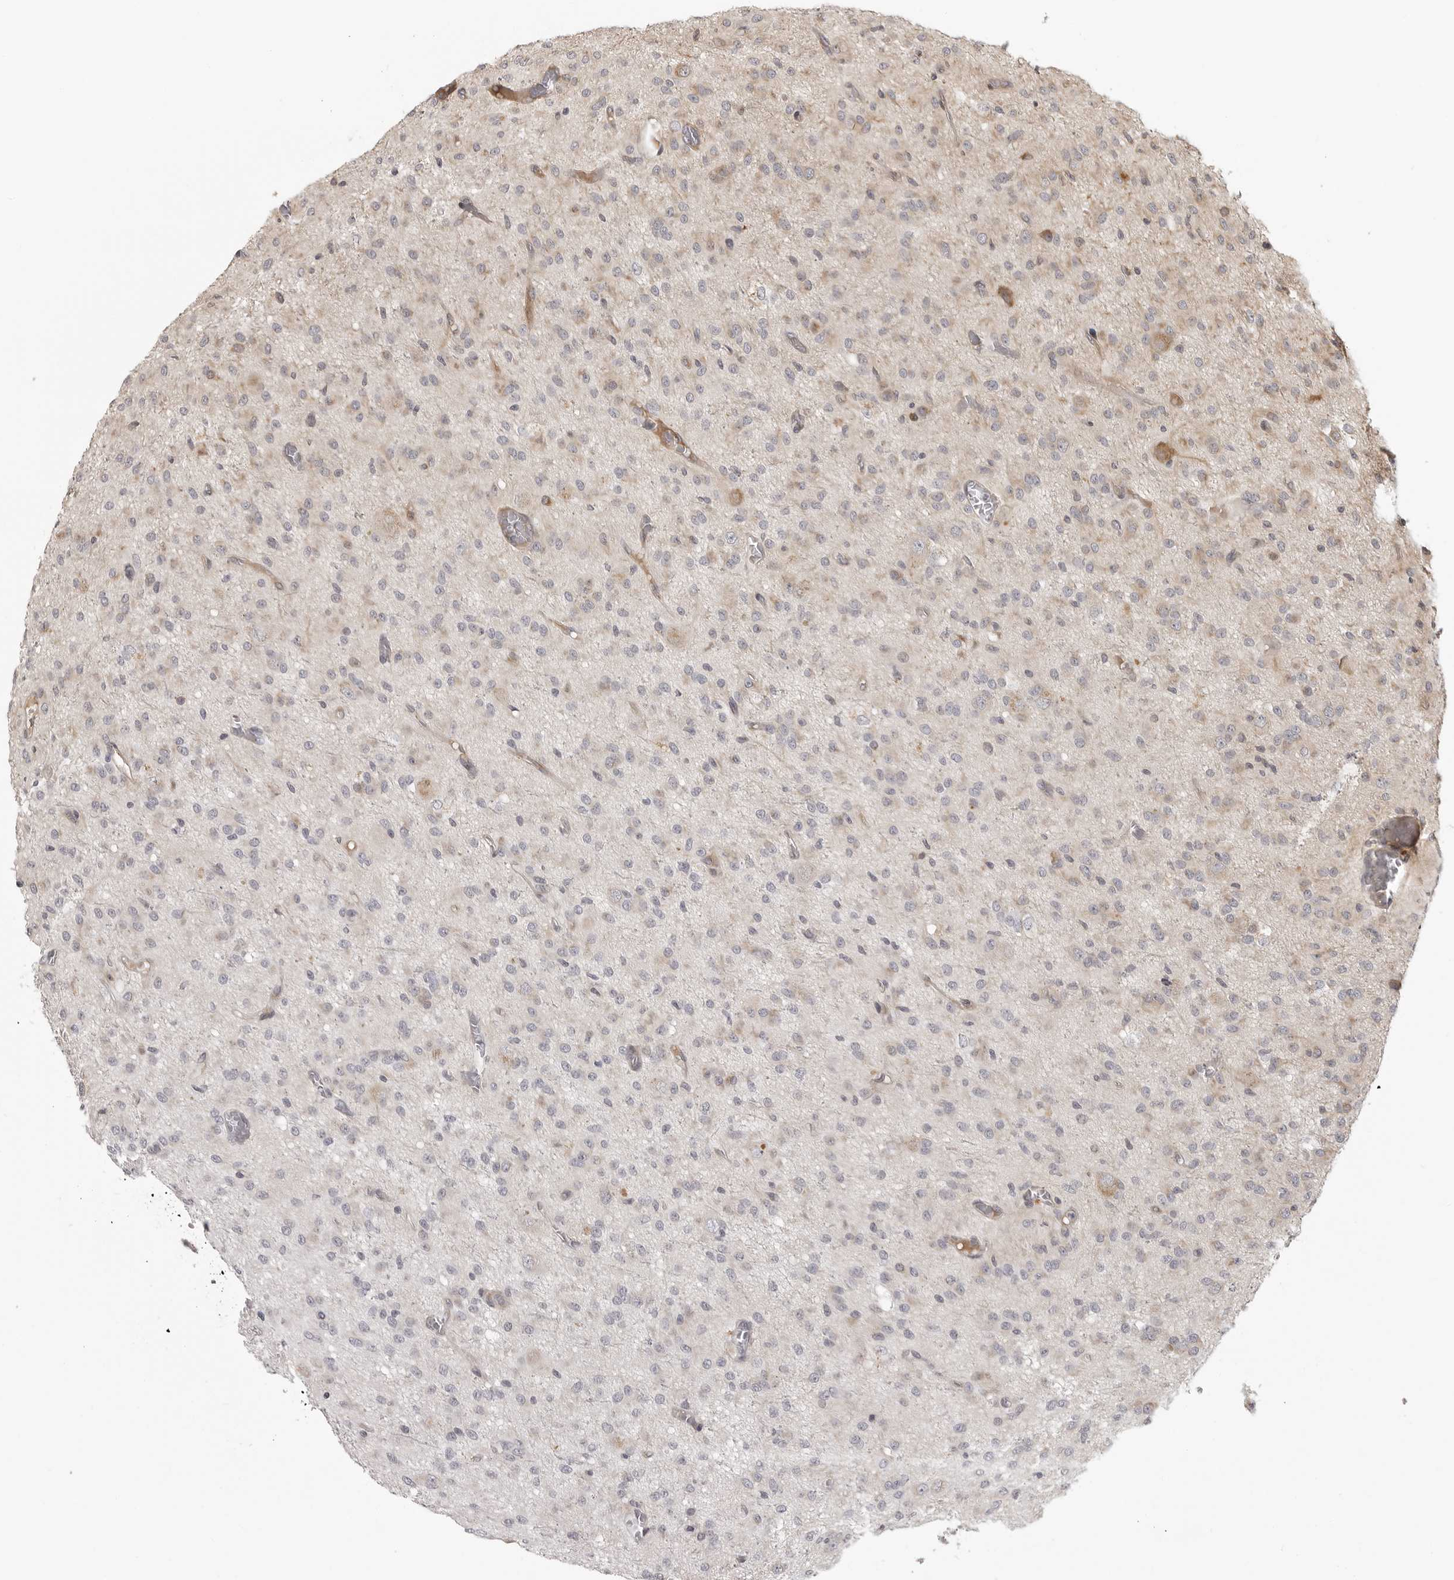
{"staining": {"intensity": "negative", "quantity": "none", "location": "none"}, "tissue": "glioma", "cell_type": "Tumor cells", "image_type": "cancer", "snomed": [{"axis": "morphology", "description": "Glioma, malignant, High grade"}, {"axis": "topography", "description": "Brain"}], "caption": "The immunohistochemistry (IHC) micrograph has no significant expression in tumor cells of glioma tissue.", "gene": "IDO1", "patient": {"sex": "female", "age": 59}}